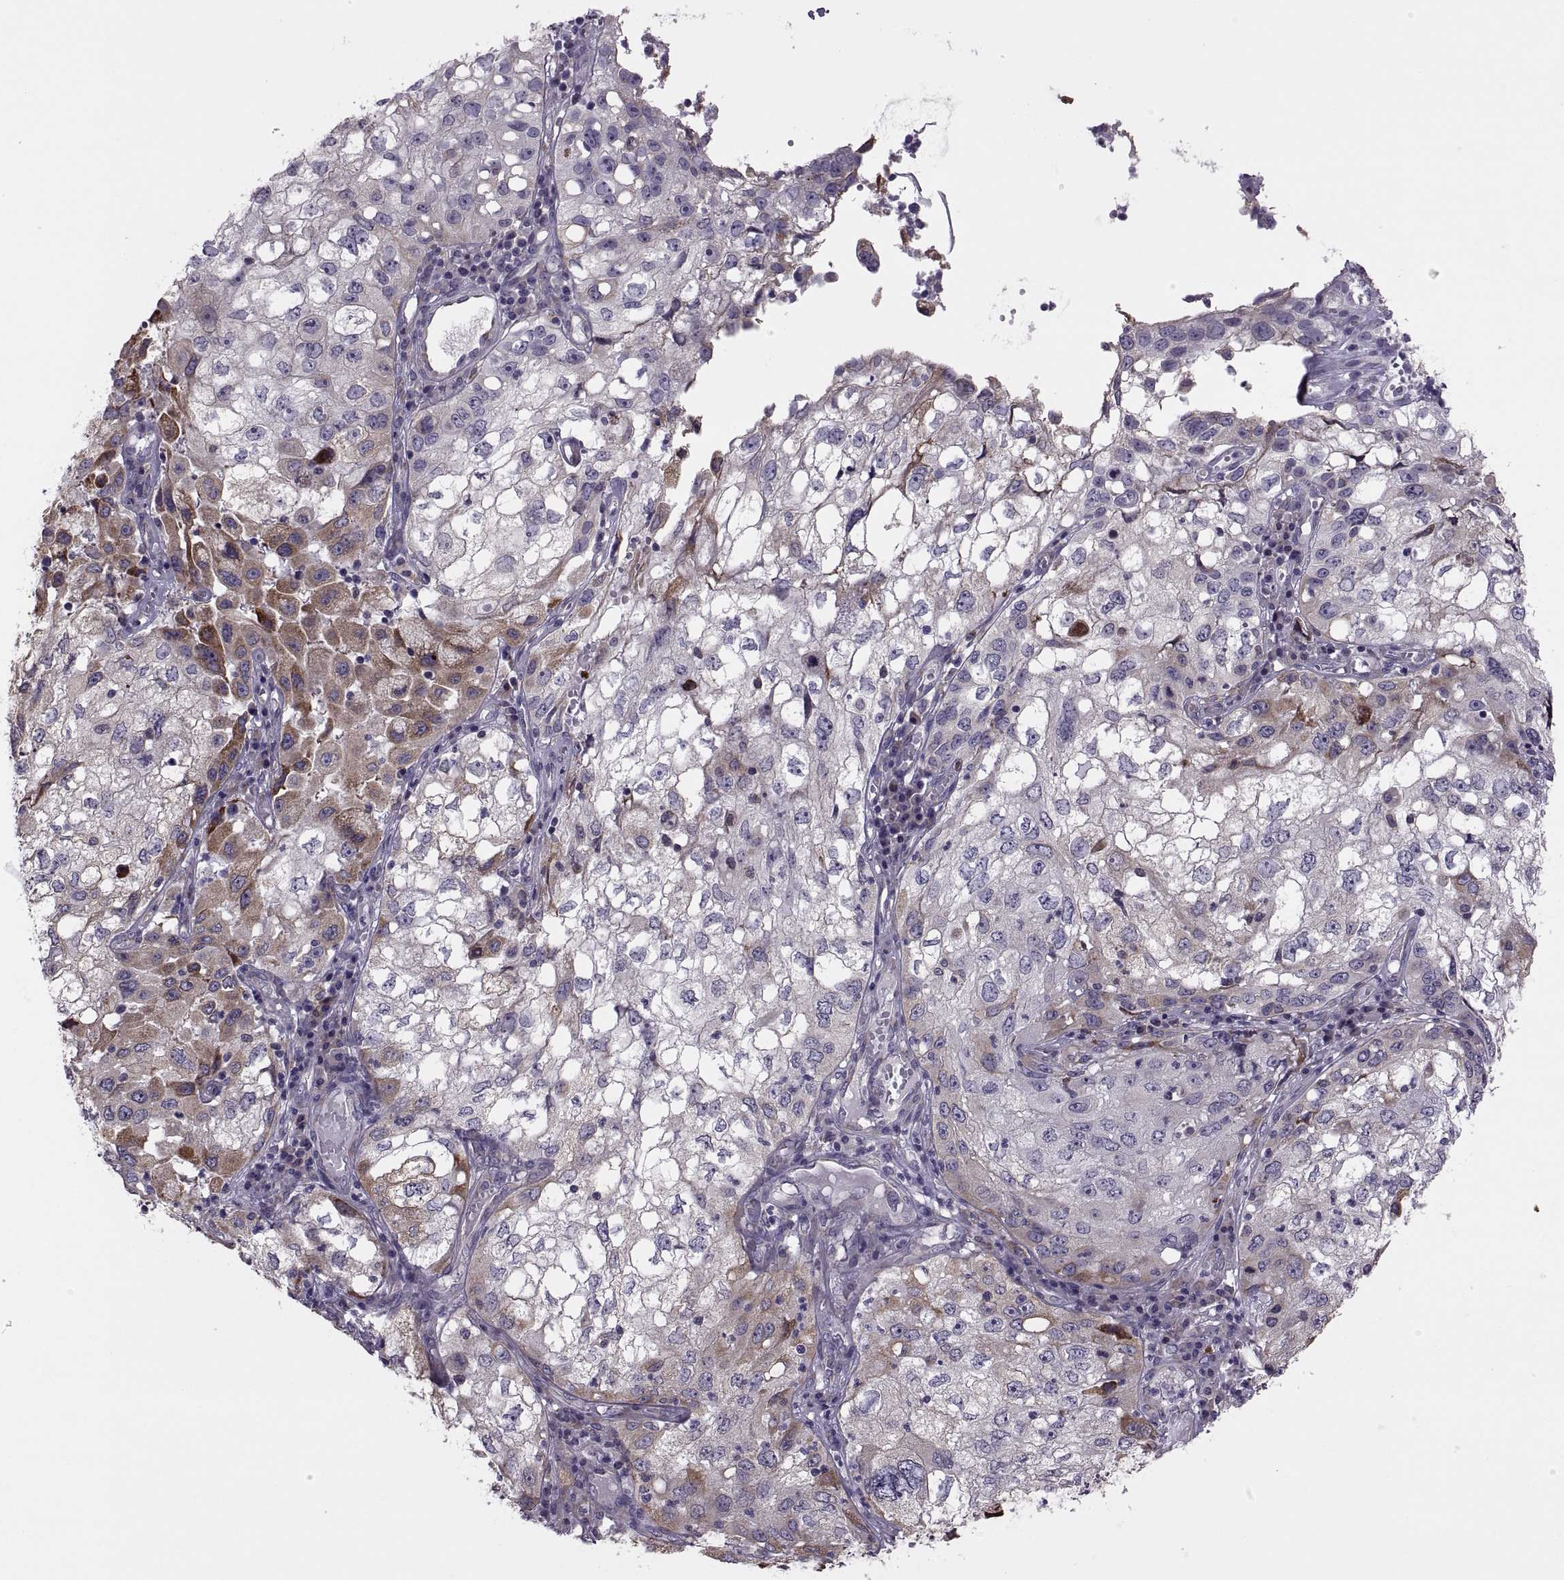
{"staining": {"intensity": "moderate", "quantity": "25%-75%", "location": "cytoplasmic/membranous"}, "tissue": "cervical cancer", "cell_type": "Tumor cells", "image_type": "cancer", "snomed": [{"axis": "morphology", "description": "Squamous cell carcinoma, NOS"}, {"axis": "topography", "description": "Cervix"}], "caption": "DAB (3,3'-diaminobenzidine) immunohistochemical staining of cervical cancer exhibits moderate cytoplasmic/membranous protein expression in approximately 25%-75% of tumor cells.", "gene": "LETM2", "patient": {"sex": "female", "age": 36}}